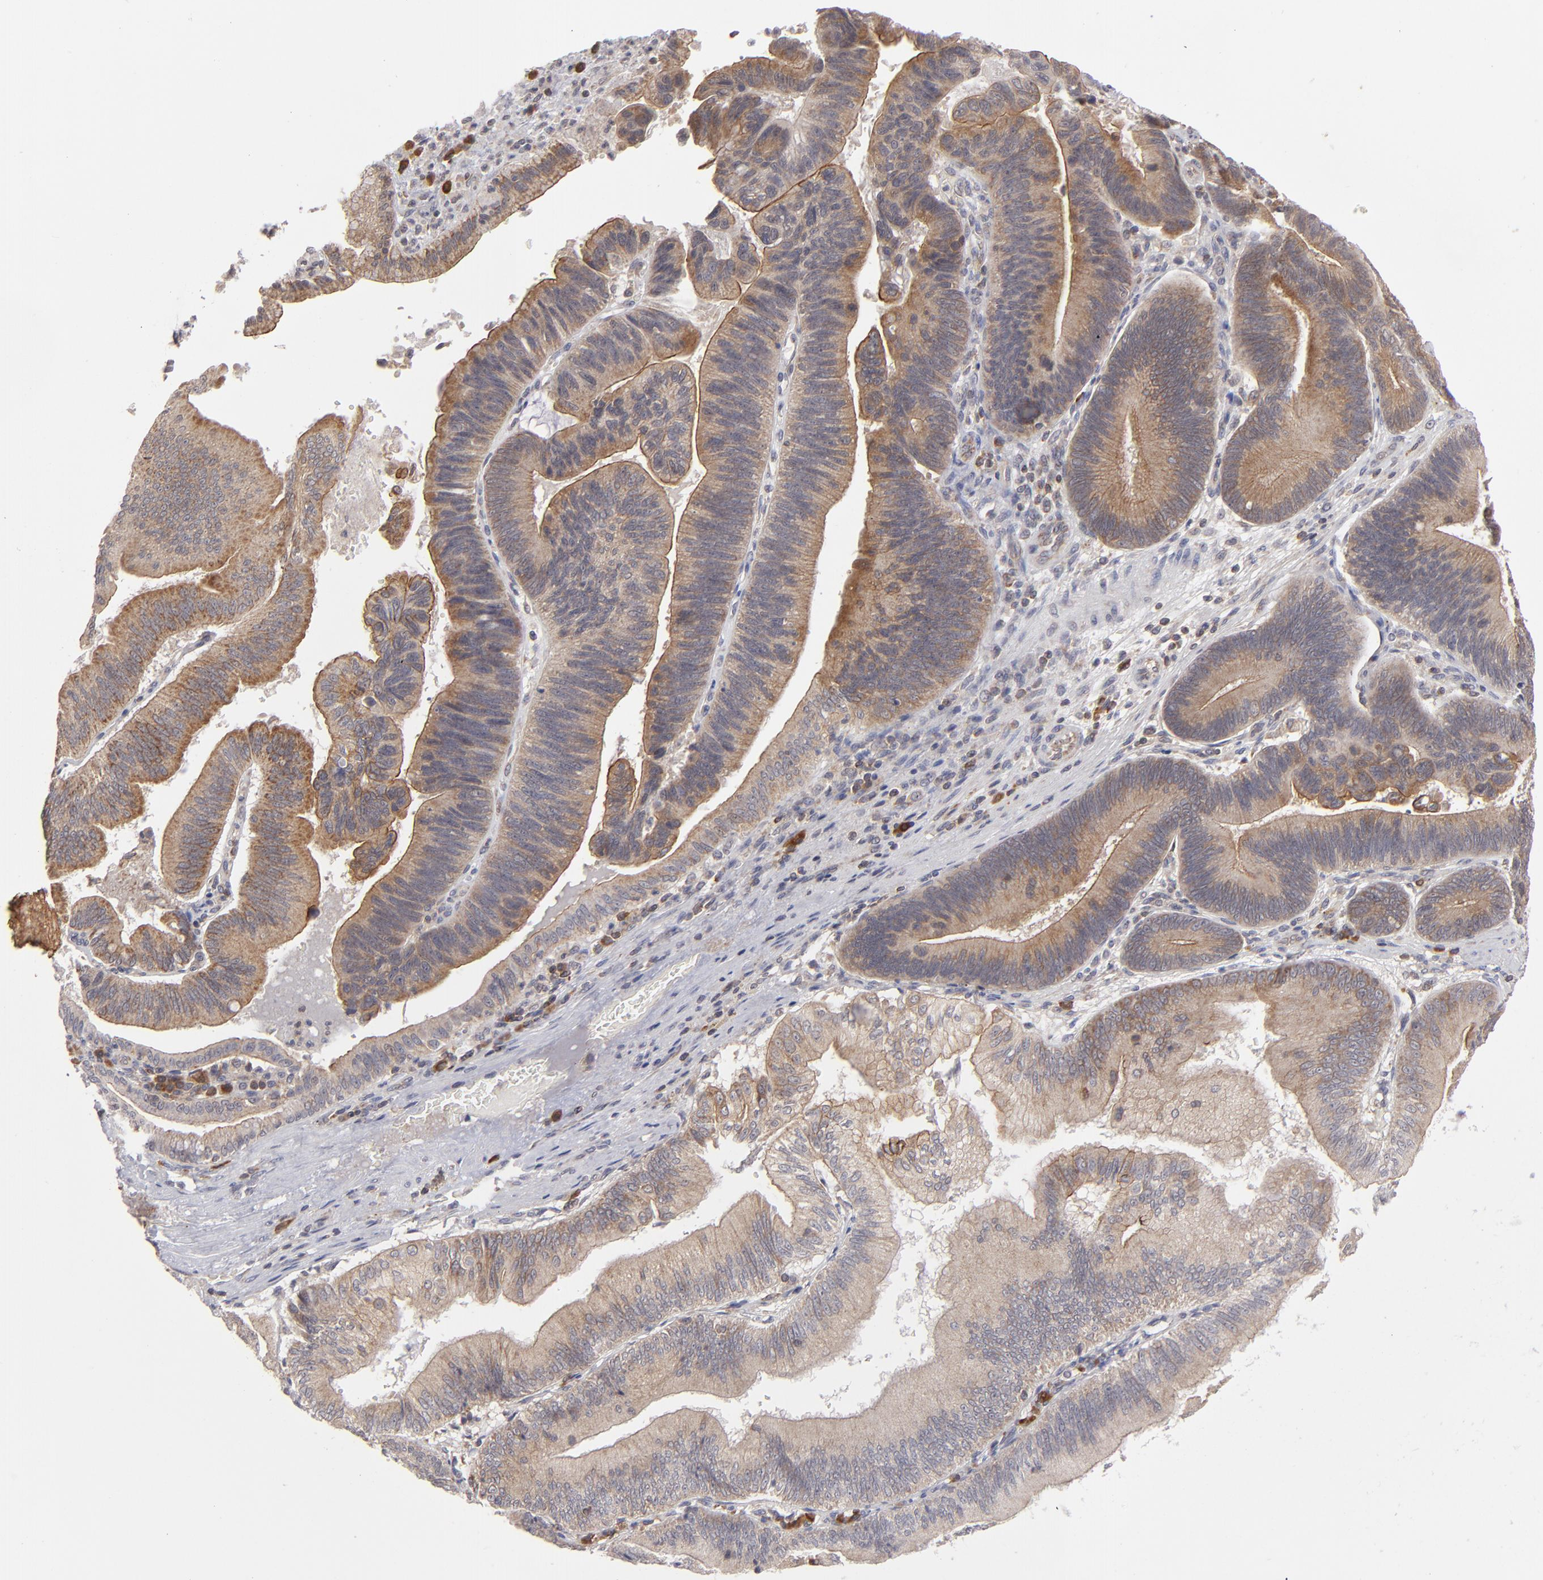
{"staining": {"intensity": "moderate", "quantity": ">75%", "location": "cytoplasmic/membranous"}, "tissue": "pancreatic cancer", "cell_type": "Tumor cells", "image_type": "cancer", "snomed": [{"axis": "morphology", "description": "Adenocarcinoma, NOS"}, {"axis": "topography", "description": "Pancreas"}], "caption": "Brown immunohistochemical staining in pancreatic cancer demonstrates moderate cytoplasmic/membranous positivity in about >75% of tumor cells.", "gene": "GLCCI1", "patient": {"sex": "male", "age": 82}}